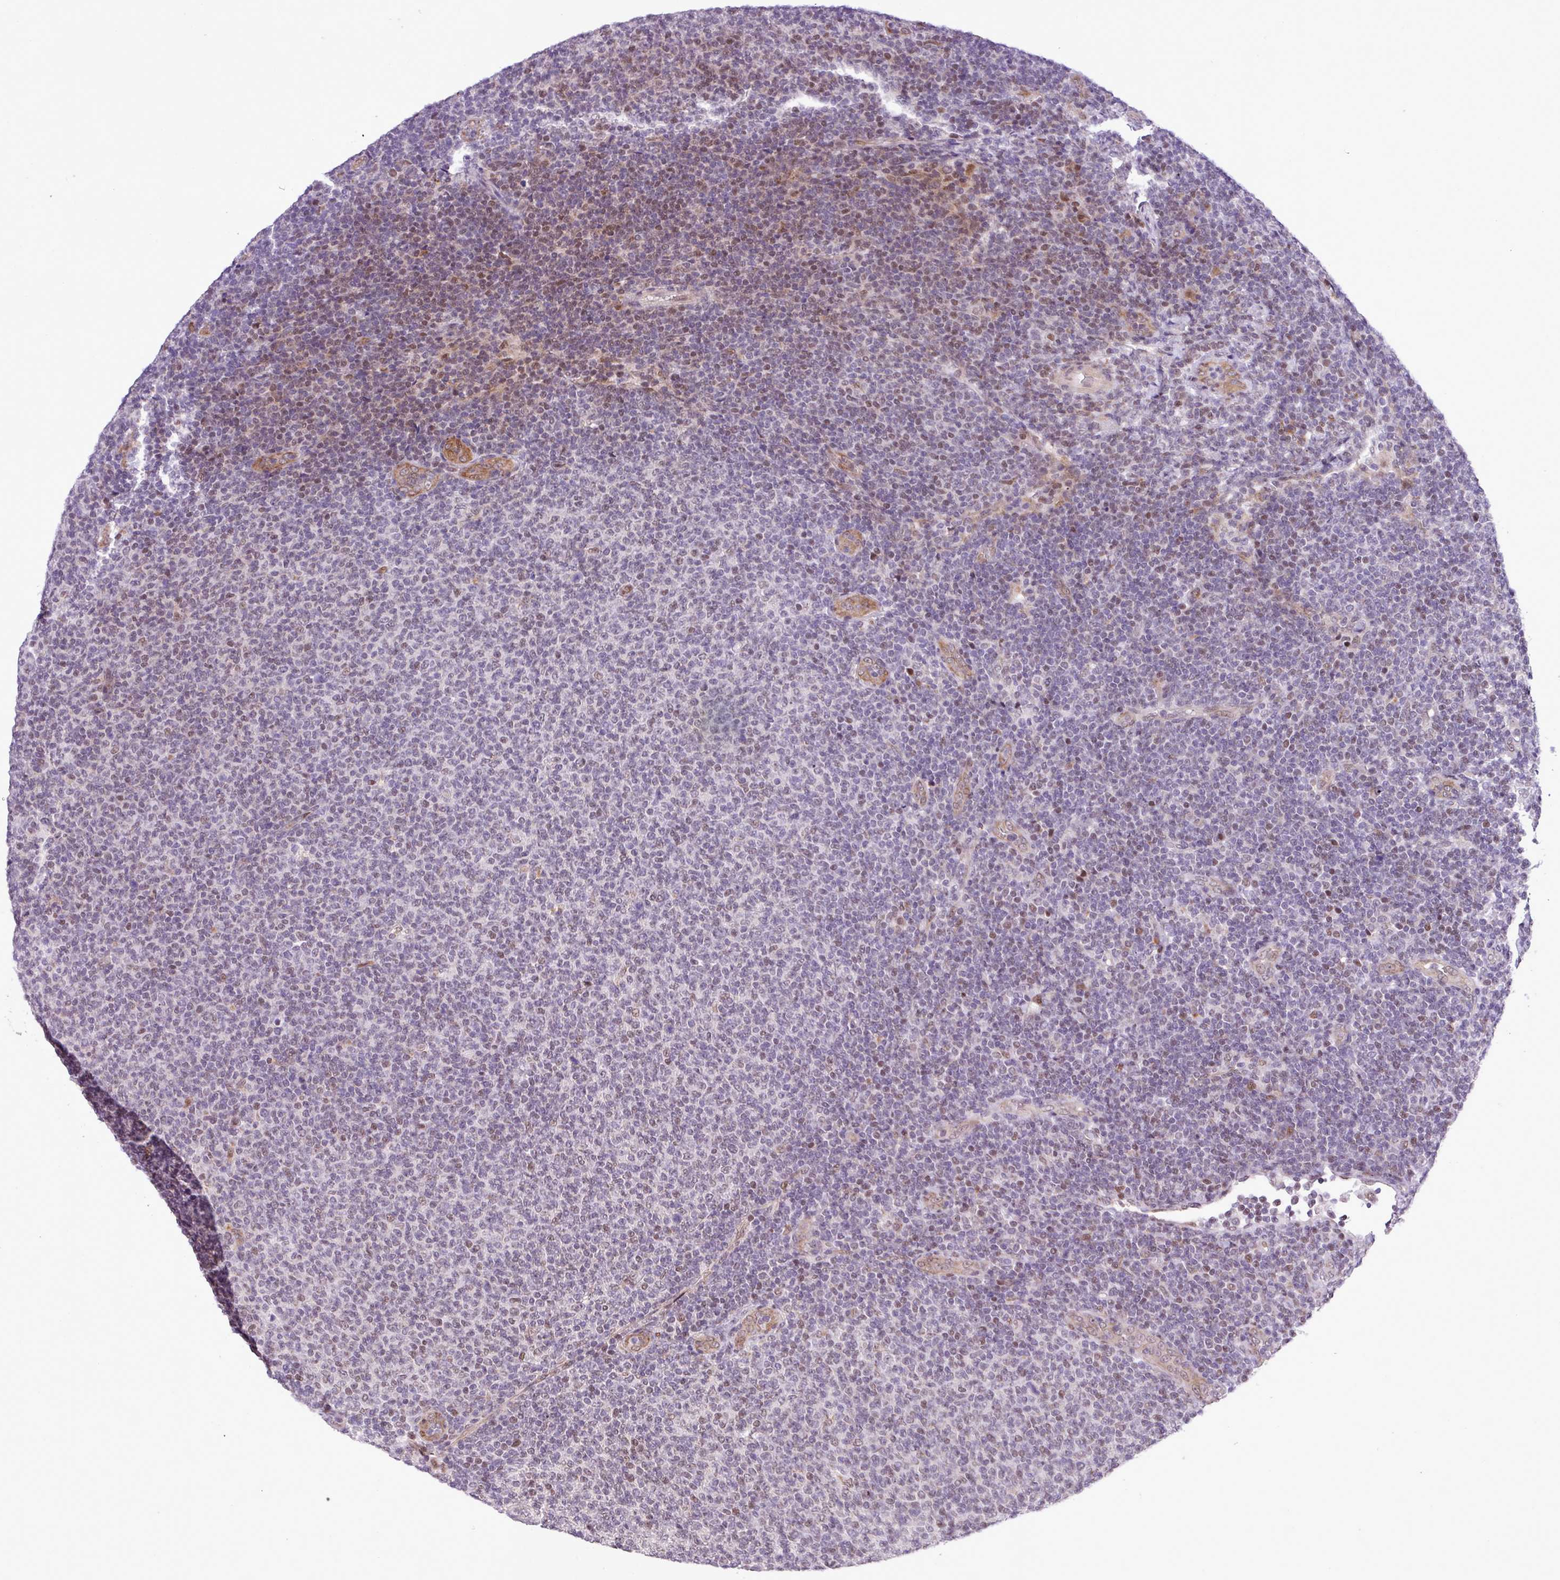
{"staining": {"intensity": "moderate", "quantity": "25%-75%", "location": "nuclear"}, "tissue": "lymphoma", "cell_type": "Tumor cells", "image_type": "cancer", "snomed": [{"axis": "morphology", "description": "Malignant lymphoma, non-Hodgkin's type, Low grade"}, {"axis": "topography", "description": "Lymph node"}], "caption": "DAB (3,3'-diaminobenzidine) immunohistochemical staining of lymphoma demonstrates moderate nuclear protein staining in about 25%-75% of tumor cells.", "gene": "ZNF354A", "patient": {"sex": "male", "age": 66}}